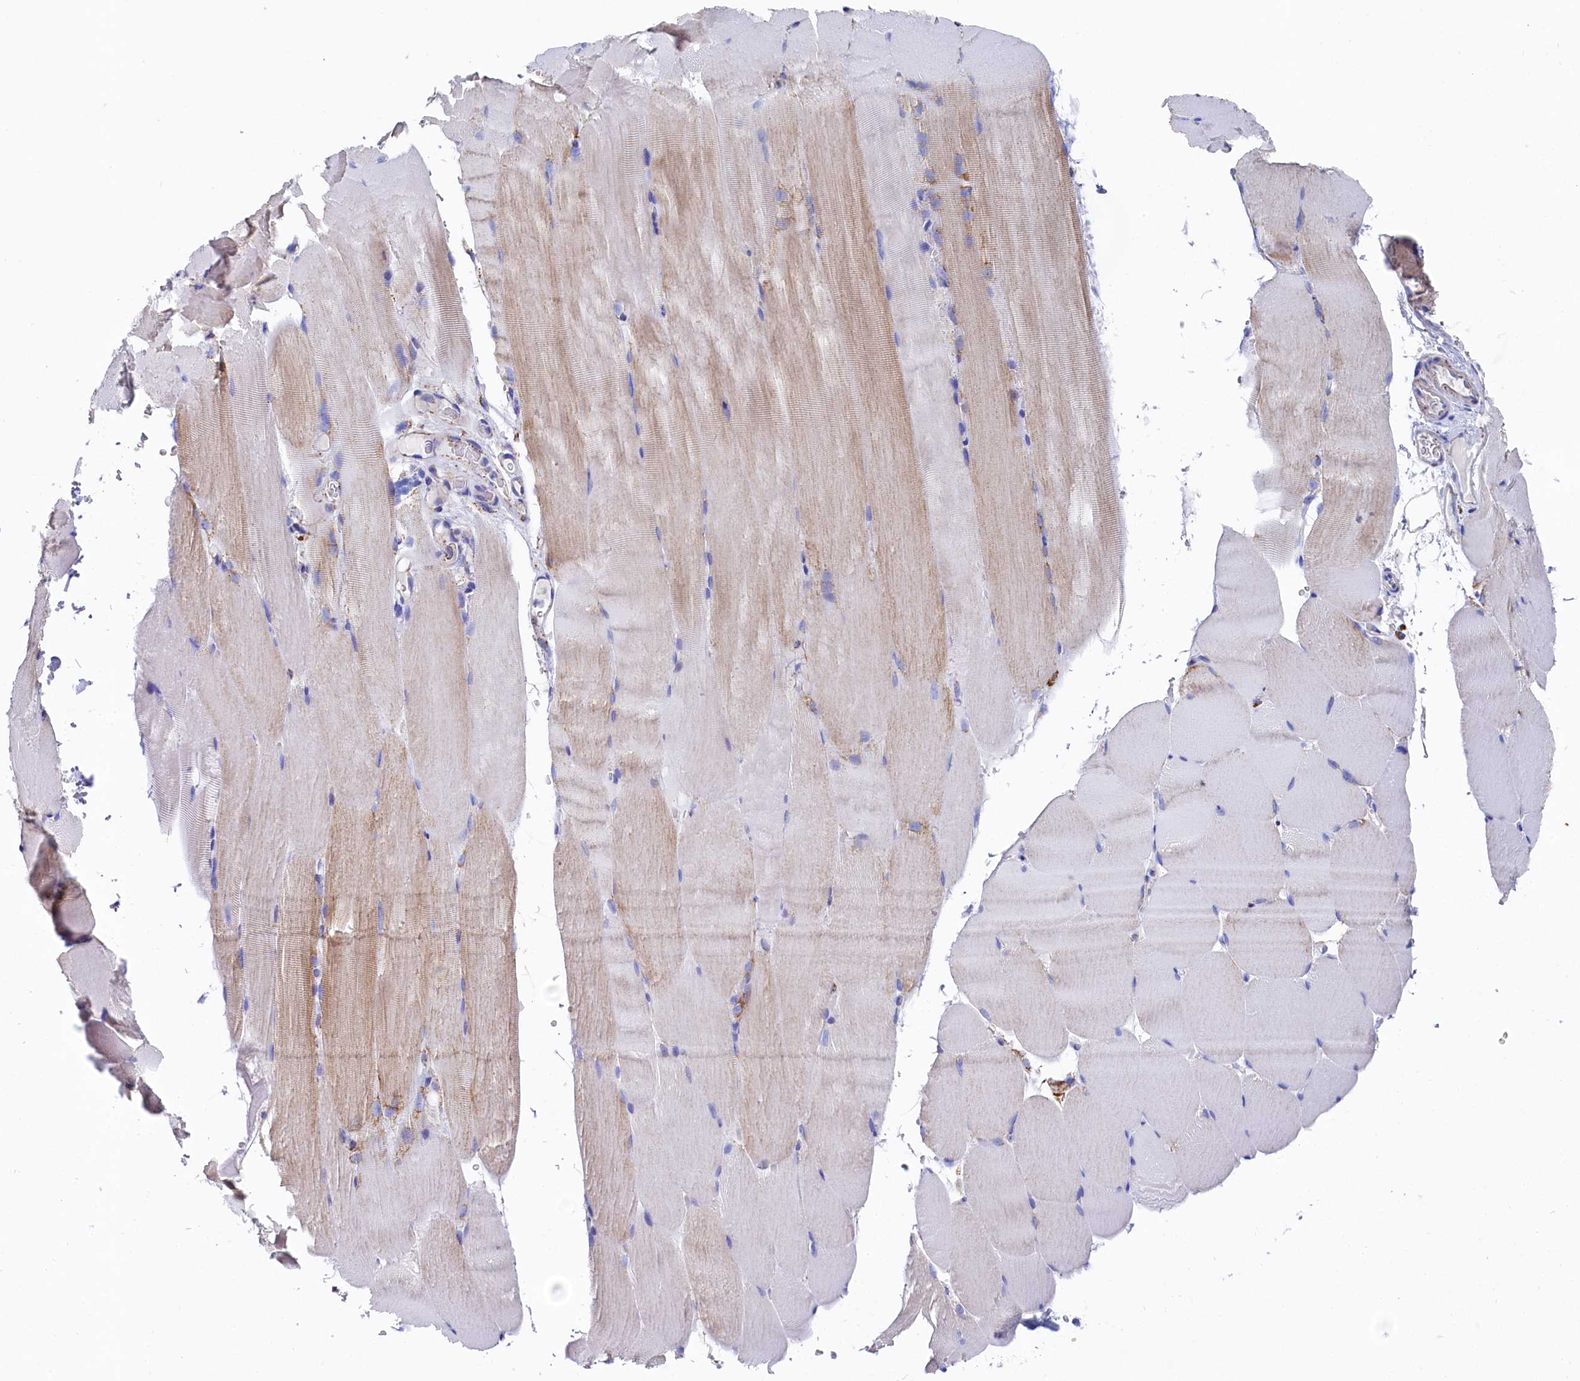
{"staining": {"intensity": "weak", "quantity": "25%-75%", "location": "cytoplasmic/membranous"}, "tissue": "skeletal muscle", "cell_type": "Myocytes", "image_type": "normal", "snomed": [{"axis": "morphology", "description": "Normal tissue, NOS"}, {"axis": "topography", "description": "Skeletal muscle"}, {"axis": "topography", "description": "Parathyroid gland"}], "caption": "A high-resolution photomicrograph shows IHC staining of normal skeletal muscle, which shows weak cytoplasmic/membranous staining in about 25%-75% of myocytes. (Stains: DAB (3,3'-diaminobenzidine) in brown, nuclei in blue, Microscopy: brightfield microscopy at high magnification).", "gene": "MMAB", "patient": {"sex": "female", "age": 37}}